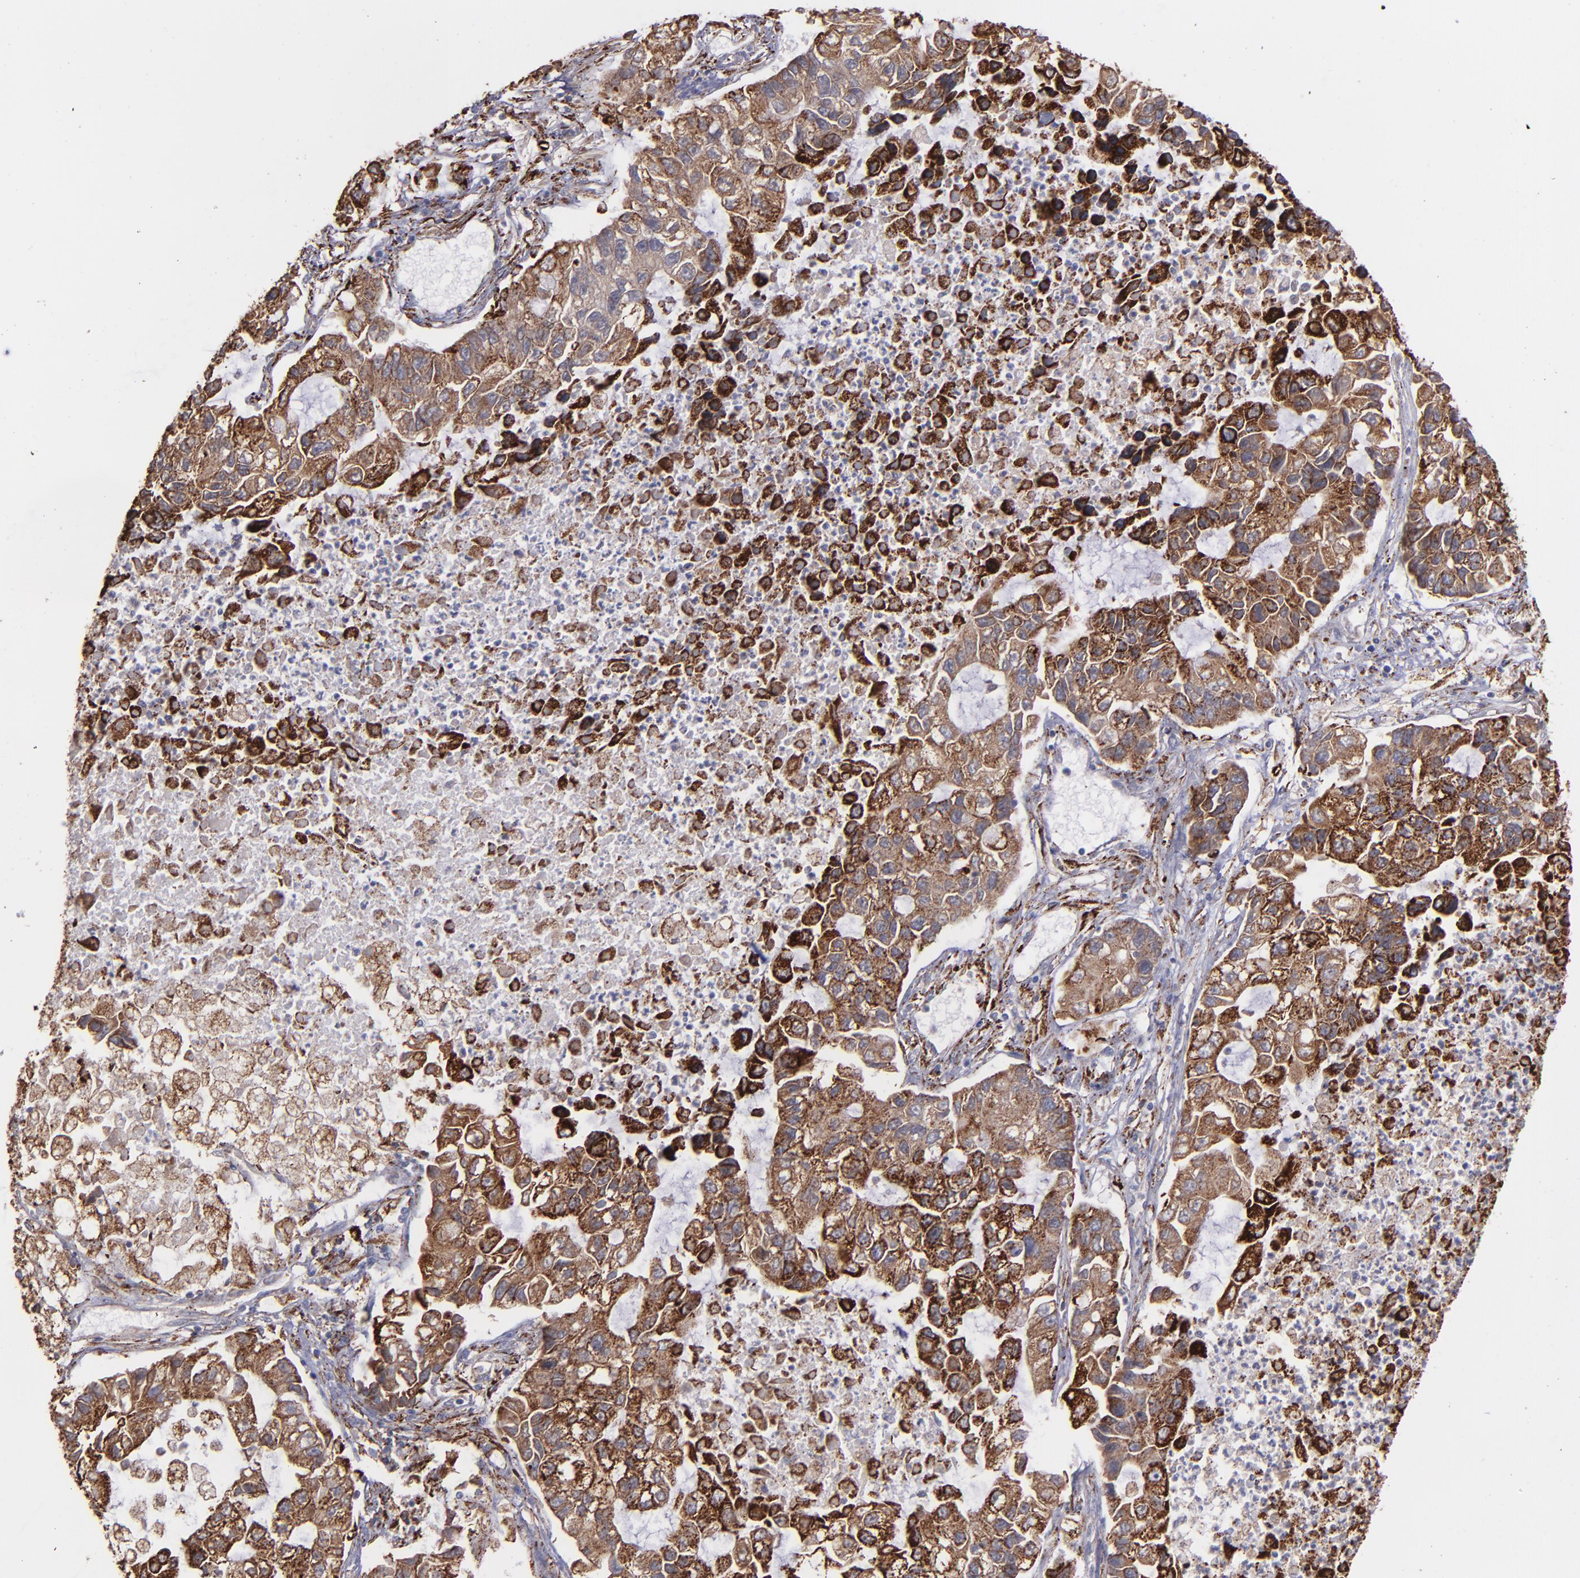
{"staining": {"intensity": "moderate", "quantity": ">75%", "location": "cytoplasmic/membranous"}, "tissue": "lung cancer", "cell_type": "Tumor cells", "image_type": "cancer", "snomed": [{"axis": "morphology", "description": "Adenocarcinoma, NOS"}, {"axis": "topography", "description": "Lung"}], "caption": "Human lung adenocarcinoma stained with a protein marker reveals moderate staining in tumor cells.", "gene": "MAOB", "patient": {"sex": "female", "age": 51}}